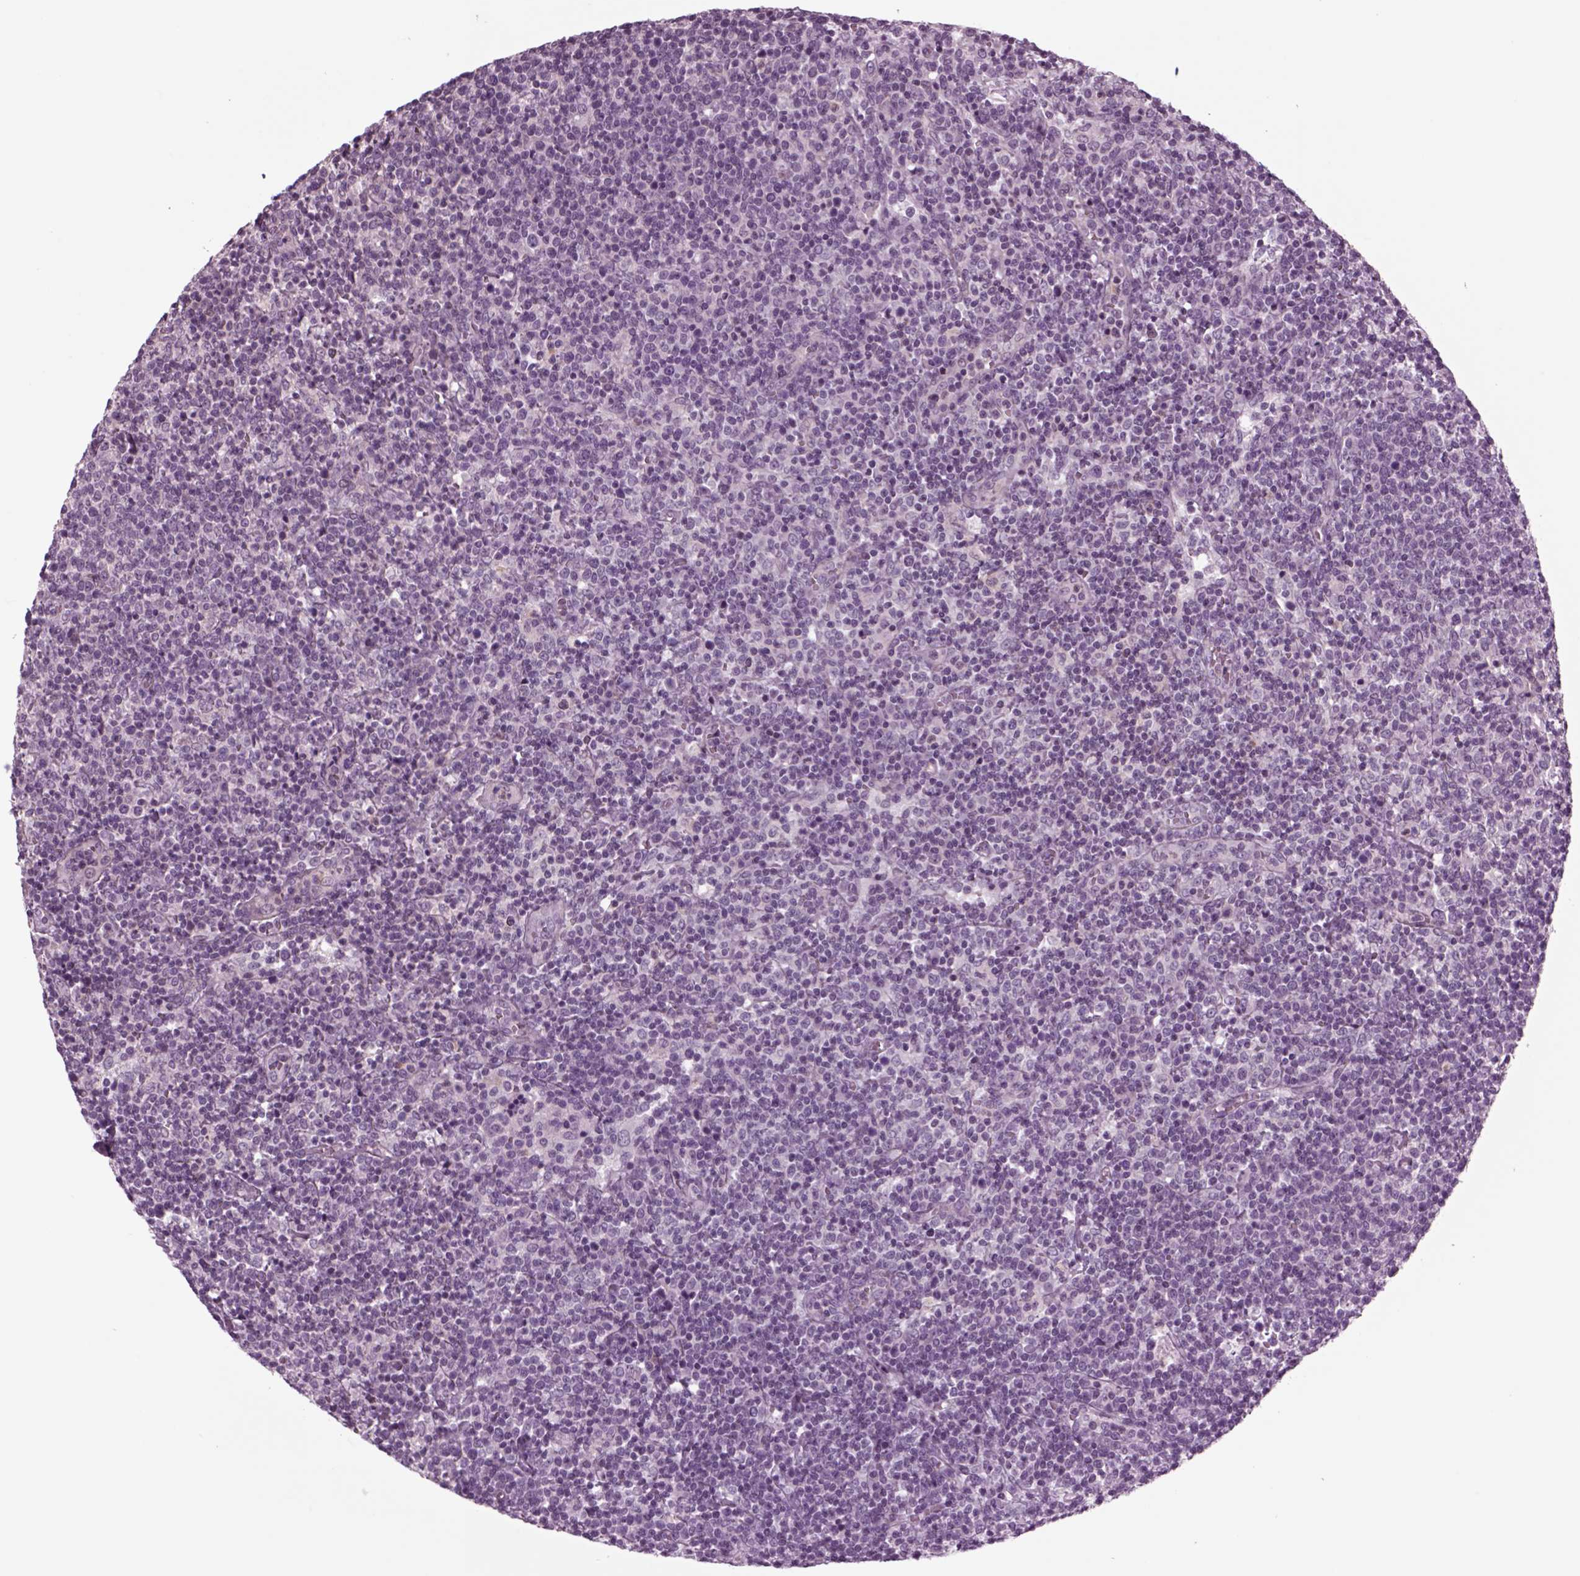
{"staining": {"intensity": "negative", "quantity": "none", "location": "none"}, "tissue": "lymphoma", "cell_type": "Tumor cells", "image_type": "cancer", "snomed": [{"axis": "morphology", "description": "Malignant lymphoma, non-Hodgkin's type, High grade"}, {"axis": "topography", "description": "Lymph node"}], "caption": "Immunohistochemistry (IHC) photomicrograph of human lymphoma stained for a protein (brown), which reveals no expression in tumor cells. (DAB (3,3'-diaminobenzidine) immunohistochemistry, high magnification).", "gene": "ODF3", "patient": {"sex": "male", "age": 61}}